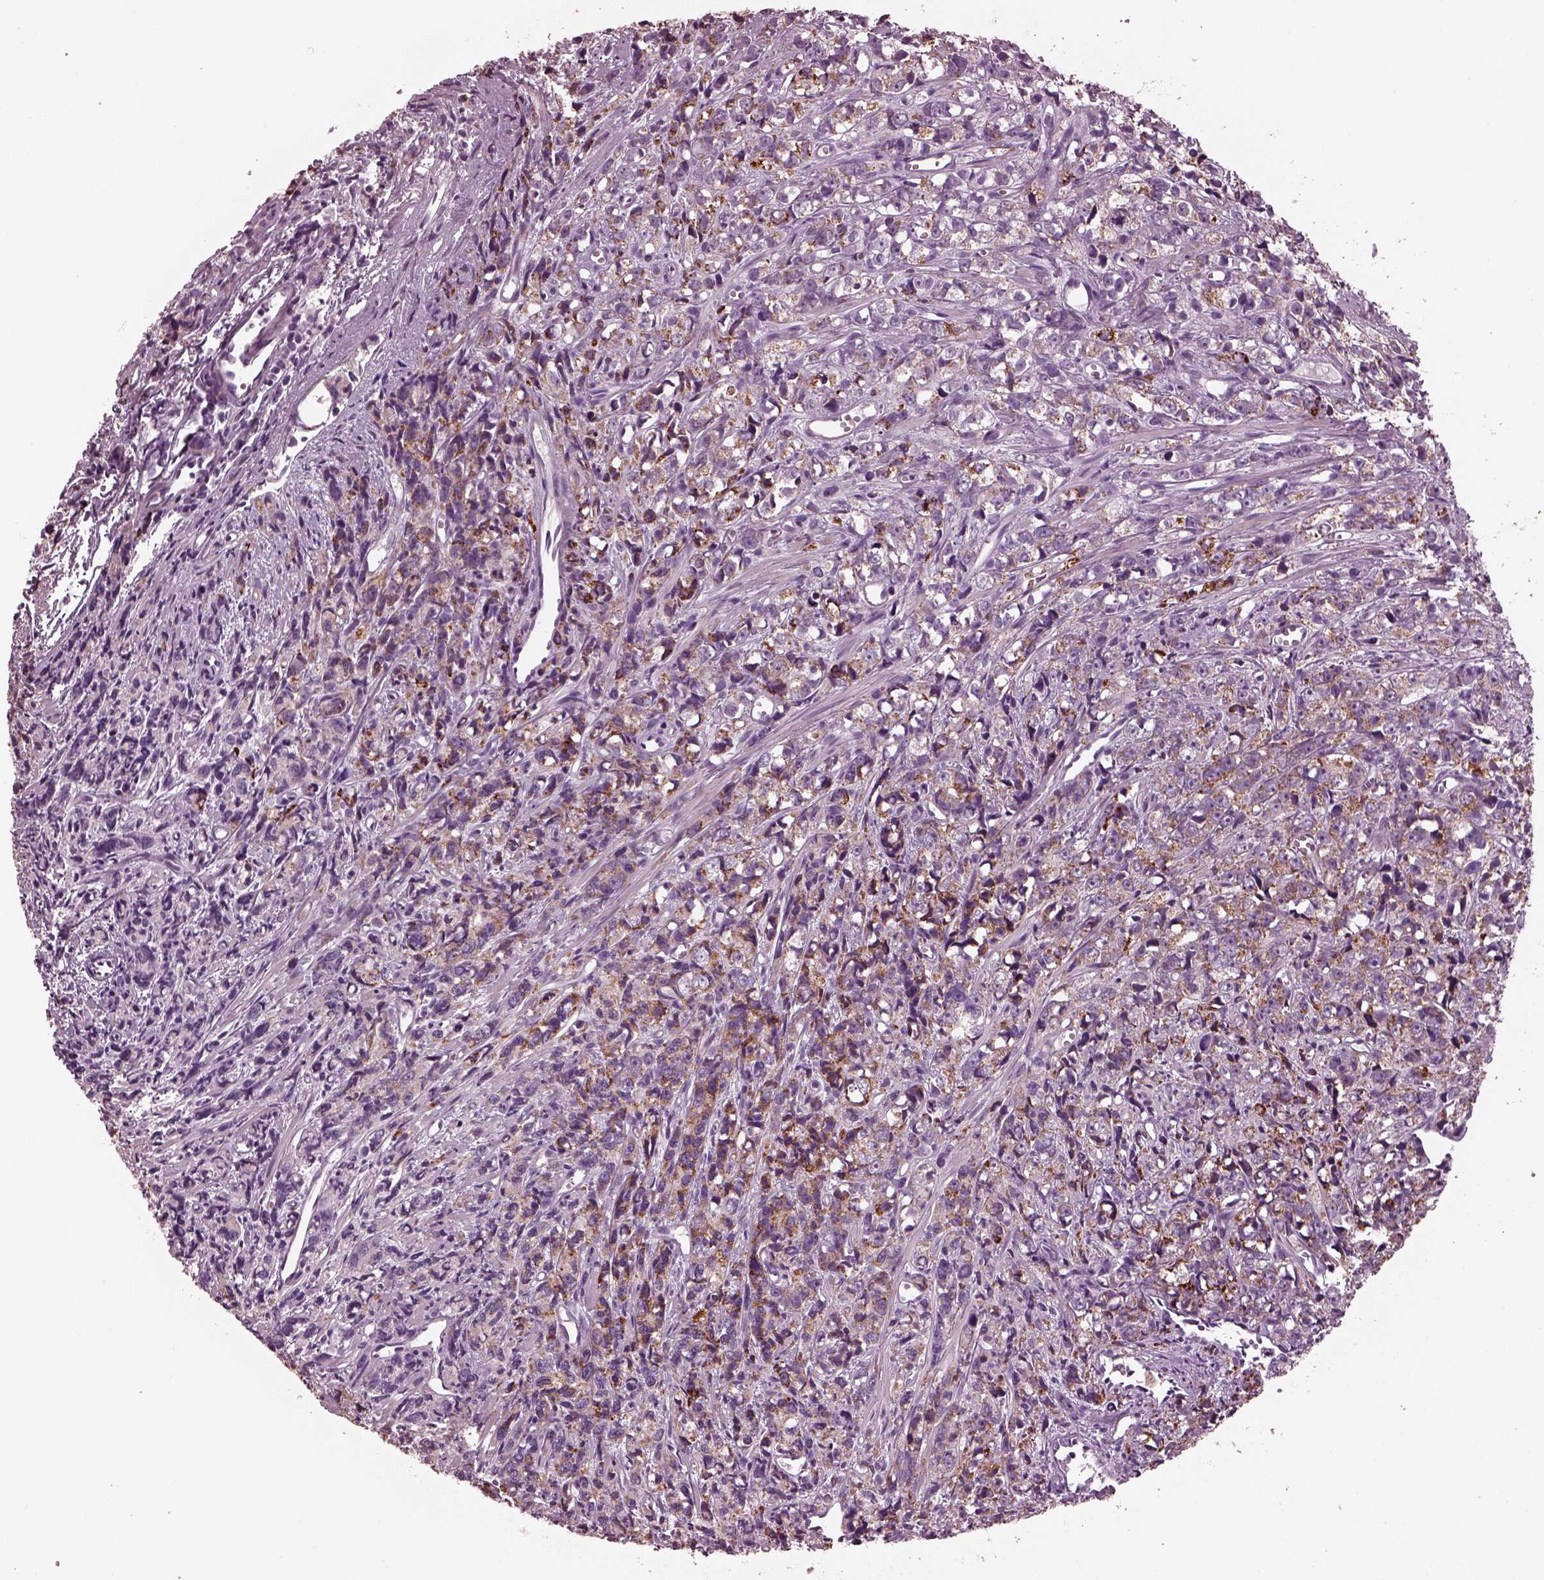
{"staining": {"intensity": "strong", "quantity": ">75%", "location": "cytoplasmic/membranous"}, "tissue": "prostate cancer", "cell_type": "Tumor cells", "image_type": "cancer", "snomed": [{"axis": "morphology", "description": "Adenocarcinoma, High grade"}, {"axis": "topography", "description": "Prostate"}], "caption": "Approximately >75% of tumor cells in prostate cancer show strong cytoplasmic/membranous protein expression as visualized by brown immunohistochemical staining.", "gene": "GDF11", "patient": {"sex": "male", "age": 77}}